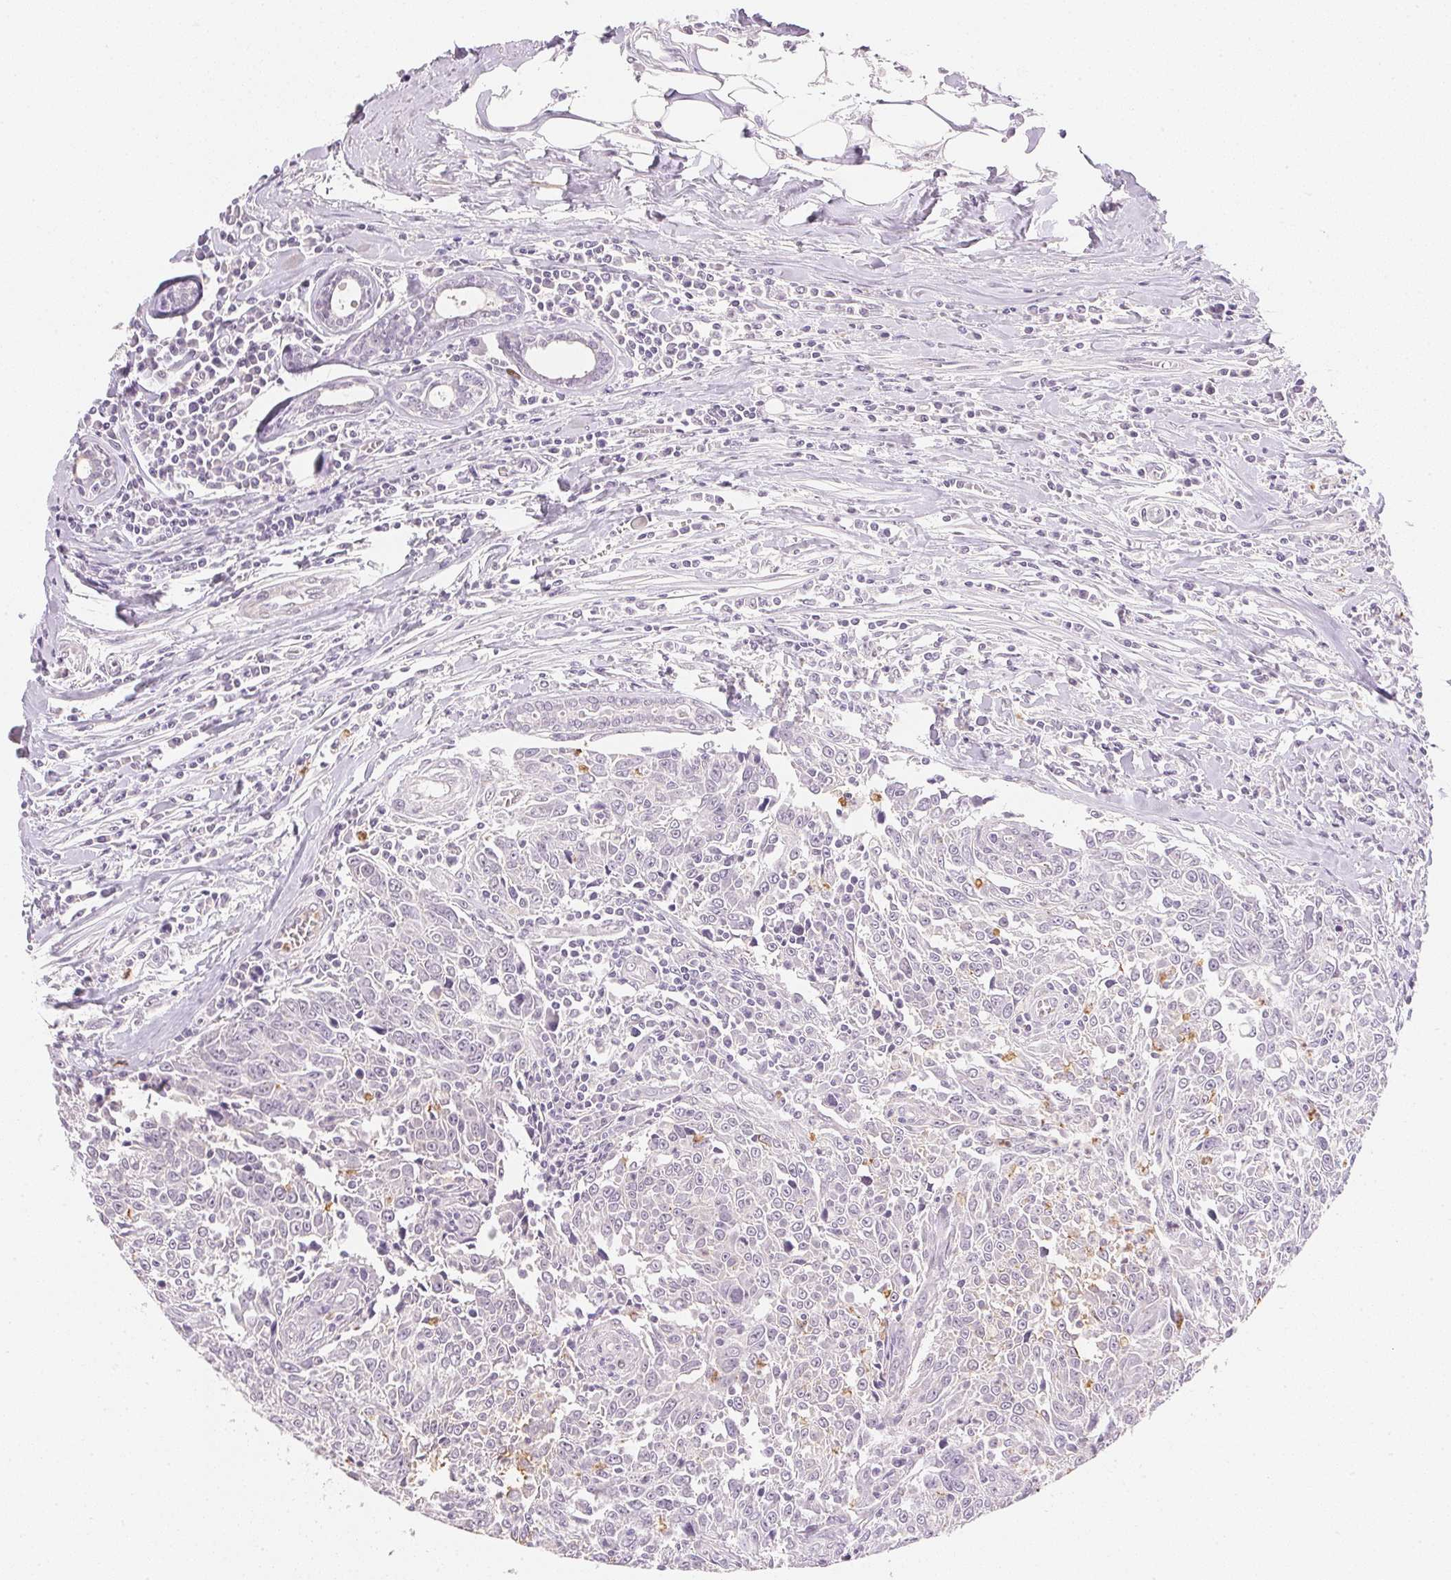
{"staining": {"intensity": "negative", "quantity": "none", "location": "none"}, "tissue": "breast cancer", "cell_type": "Tumor cells", "image_type": "cancer", "snomed": [{"axis": "morphology", "description": "Duct carcinoma"}, {"axis": "topography", "description": "Breast"}], "caption": "Intraductal carcinoma (breast) stained for a protein using IHC exhibits no staining tumor cells.", "gene": "SMTN", "patient": {"sex": "female", "age": 50}}